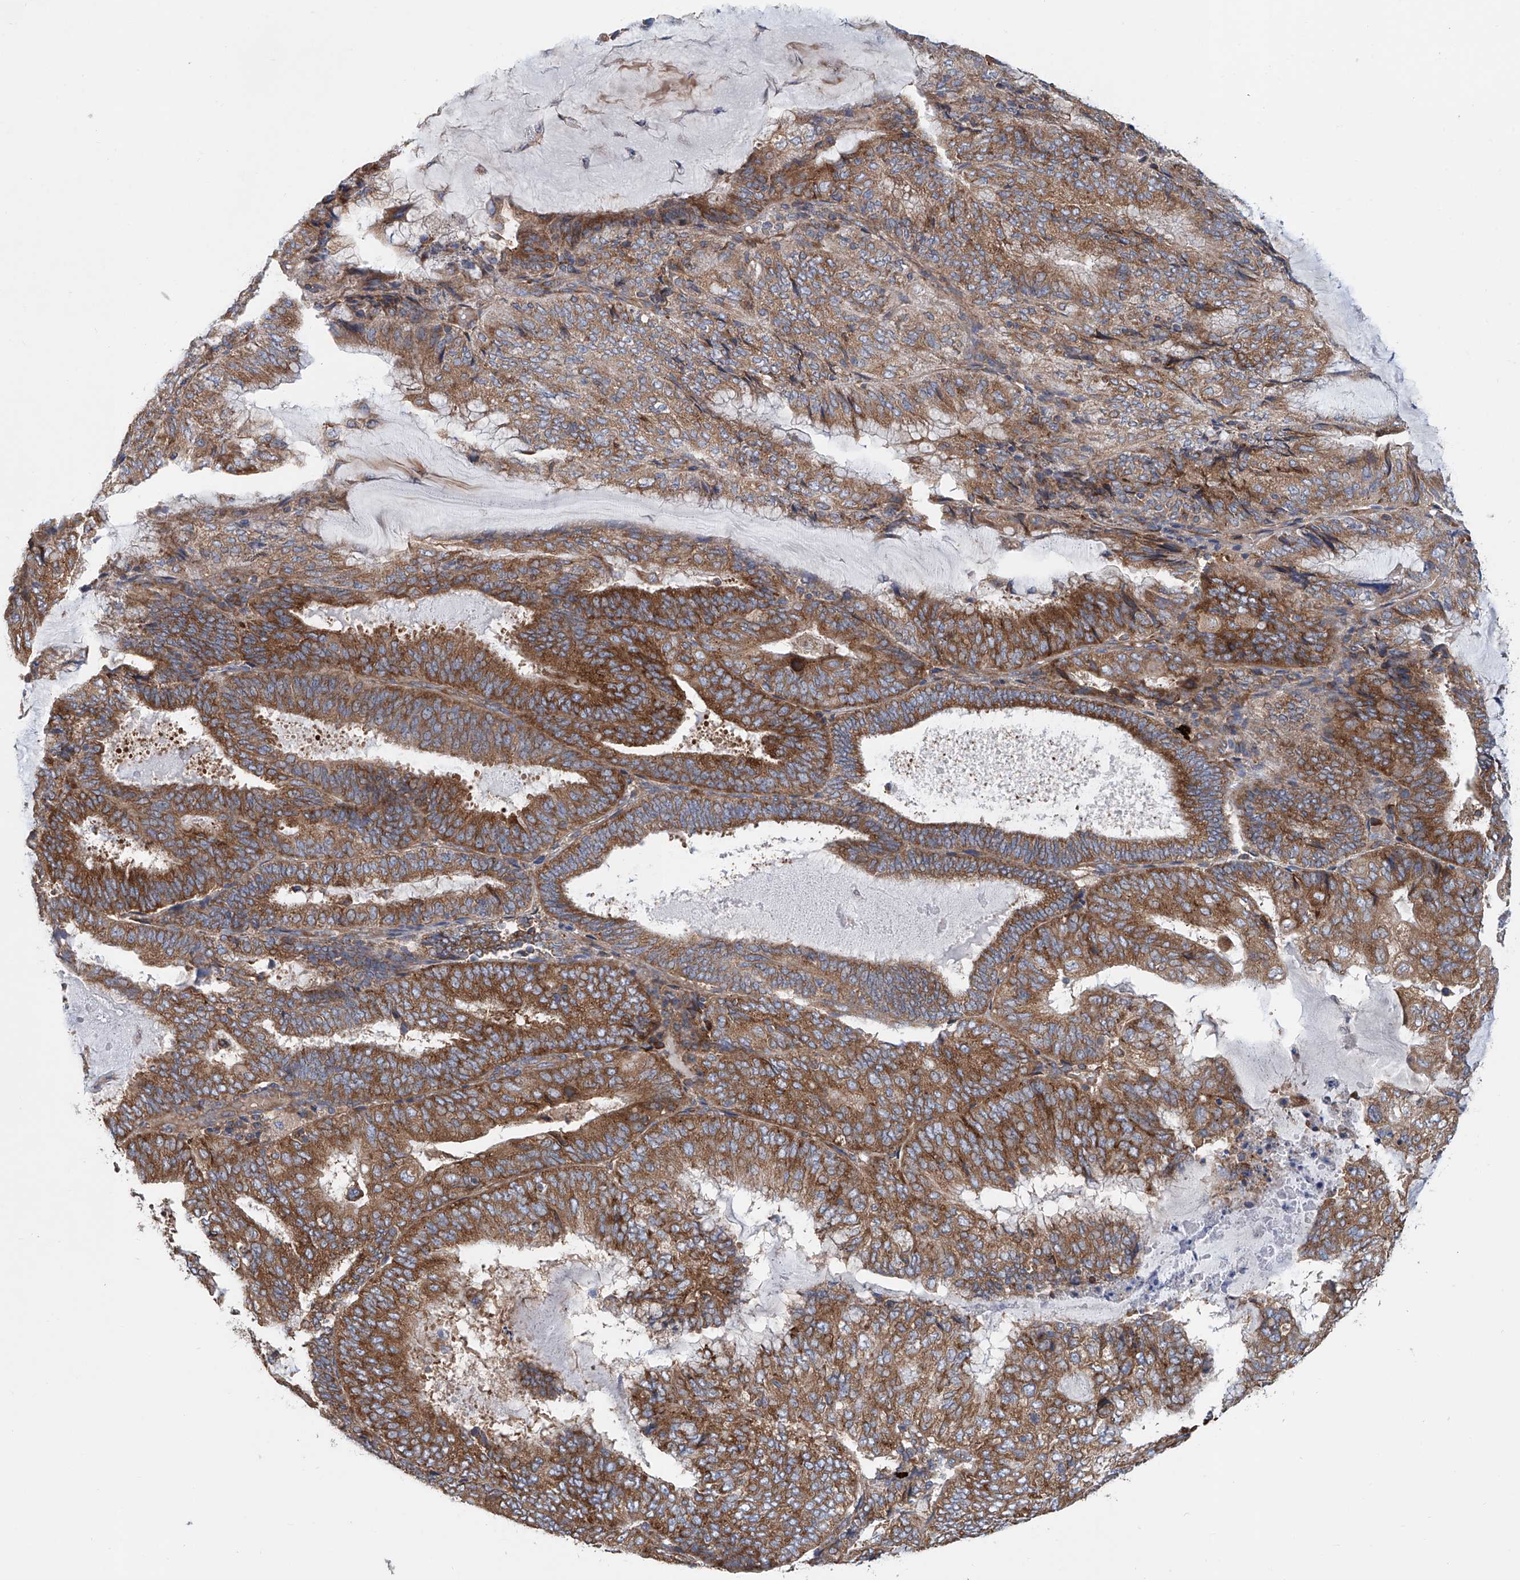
{"staining": {"intensity": "strong", "quantity": ">75%", "location": "cytoplasmic/membranous"}, "tissue": "endometrial cancer", "cell_type": "Tumor cells", "image_type": "cancer", "snomed": [{"axis": "morphology", "description": "Adenocarcinoma, NOS"}, {"axis": "topography", "description": "Endometrium"}], "caption": "Strong cytoplasmic/membranous protein staining is appreciated in approximately >75% of tumor cells in endometrial cancer.", "gene": "SENP2", "patient": {"sex": "female", "age": 81}}